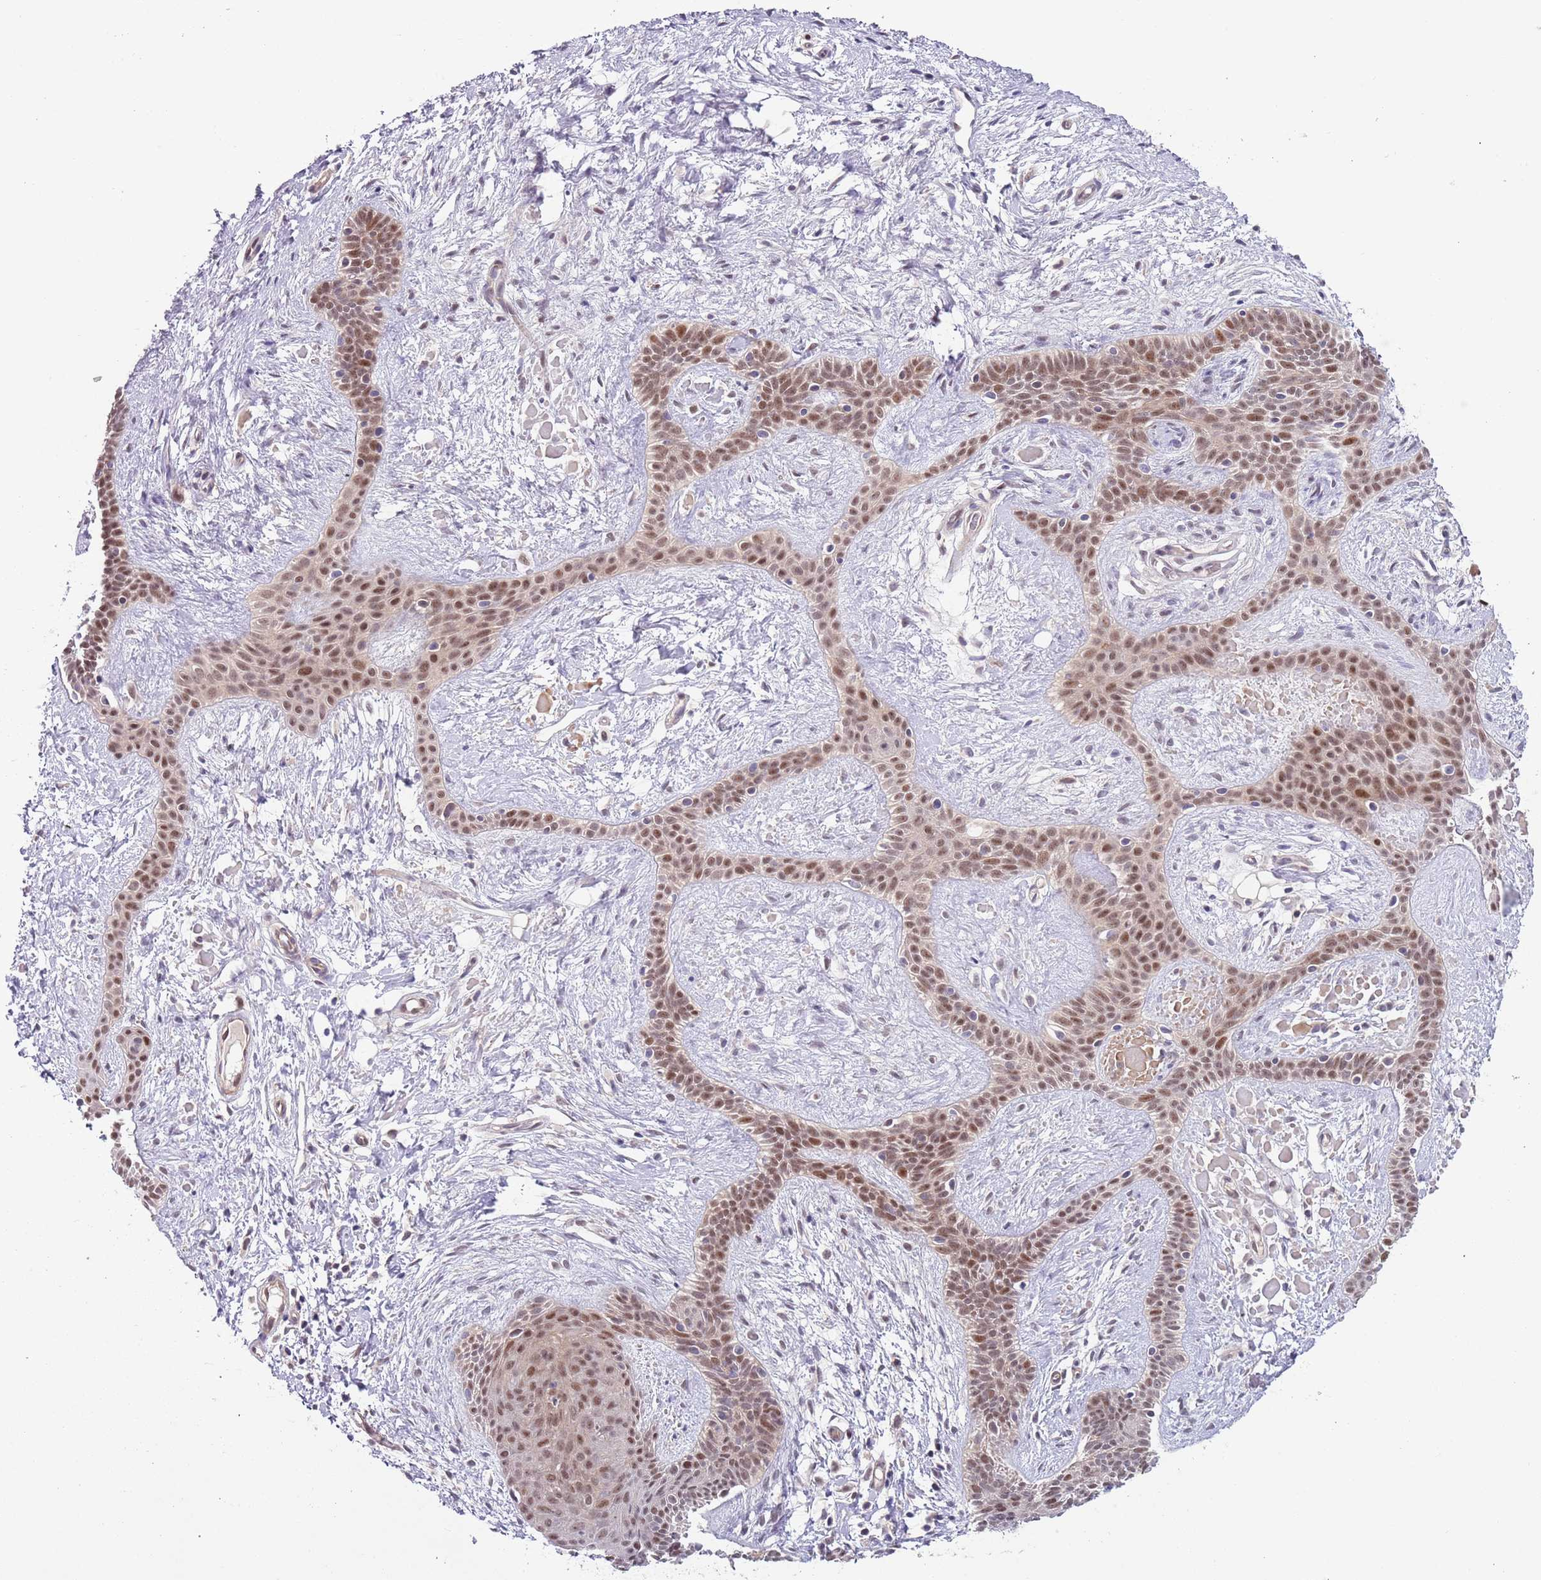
{"staining": {"intensity": "moderate", "quantity": ">75%", "location": "nuclear"}, "tissue": "skin cancer", "cell_type": "Tumor cells", "image_type": "cancer", "snomed": [{"axis": "morphology", "description": "Basal cell carcinoma"}, {"axis": "topography", "description": "Skin"}], "caption": "Basal cell carcinoma (skin) tissue reveals moderate nuclear staining in about >75% of tumor cells", "gene": "RMND5B", "patient": {"sex": "male", "age": 78}}